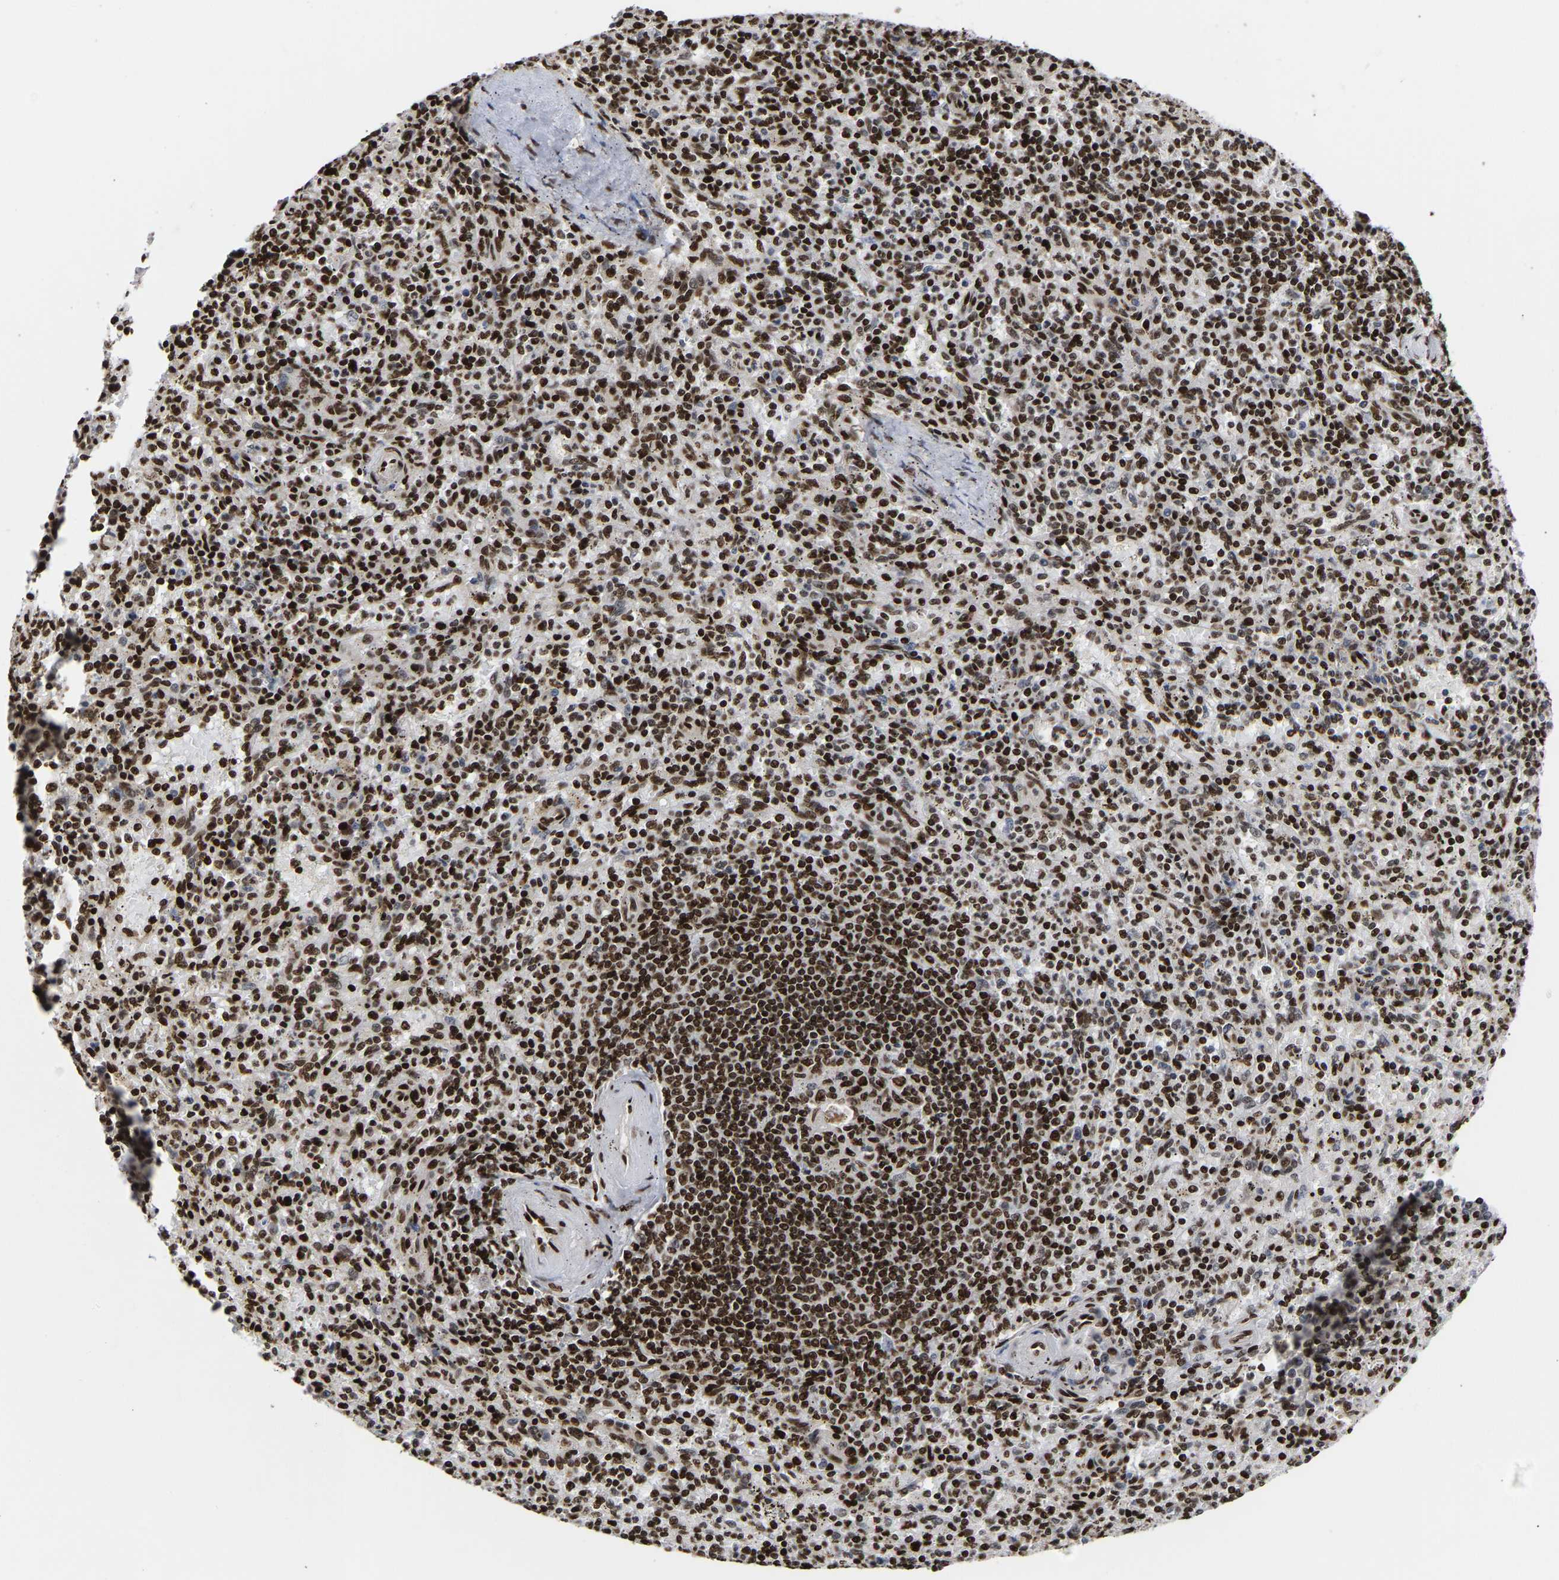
{"staining": {"intensity": "strong", "quantity": "25%-75%", "location": "nuclear"}, "tissue": "spleen", "cell_type": "Cells in red pulp", "image_type": "normal", "snomed": [{"axis": "morphology", "description": "Normal tissue, NOS"}, {"axis": "topography", "description": "Spleen"}], "caption": "The photomicrograph shows immunohistochemical staining of unremarkable spleen. There is strong nuclear staining is appreciated in approximately 25%-75% of cells in red pulp.", "gene": "PSIP1", "patient": {"sex": "male", "age": 72}}